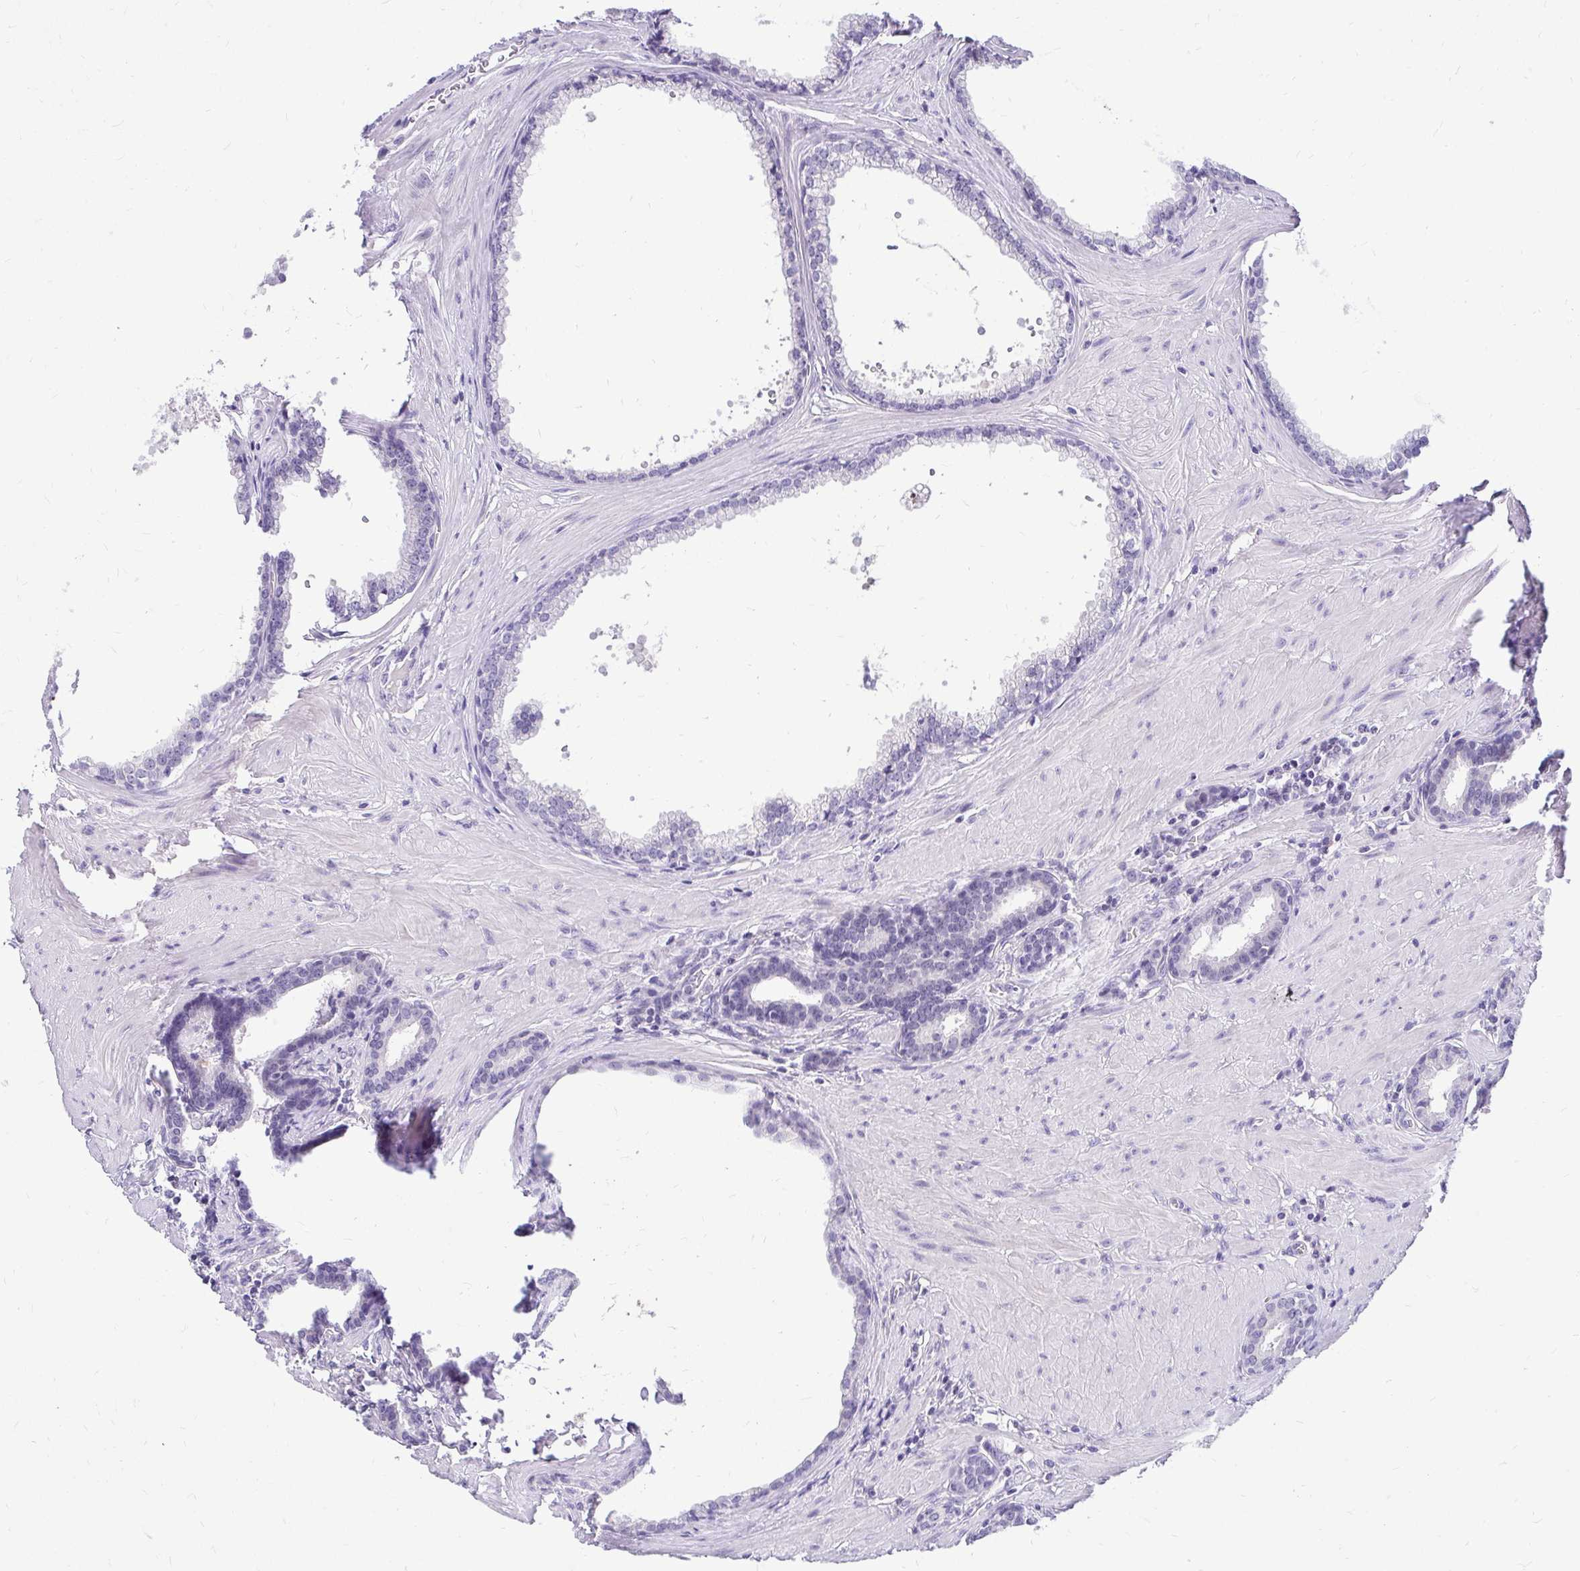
{"staining": {"intensity": "negative", "quantity": "none", "location": "none"}, "tissue": "prostate", "cell_type": "Glandular cells", "image_type": "normal", "snomed": [{"axis": "morphology", "description": "Normal tissue, NOS"}, {"axis": "topography", "description": "Prostate"}, {"axis": "topography", "description": "Peripheral nerve tissue"}], "caption": "A high-resolution image shows IHC staining of normal prostate, which exhibits no significant staining in glandular cells.", "gene": "NIFK", "patient": {"sex": "male", "age": 55}}